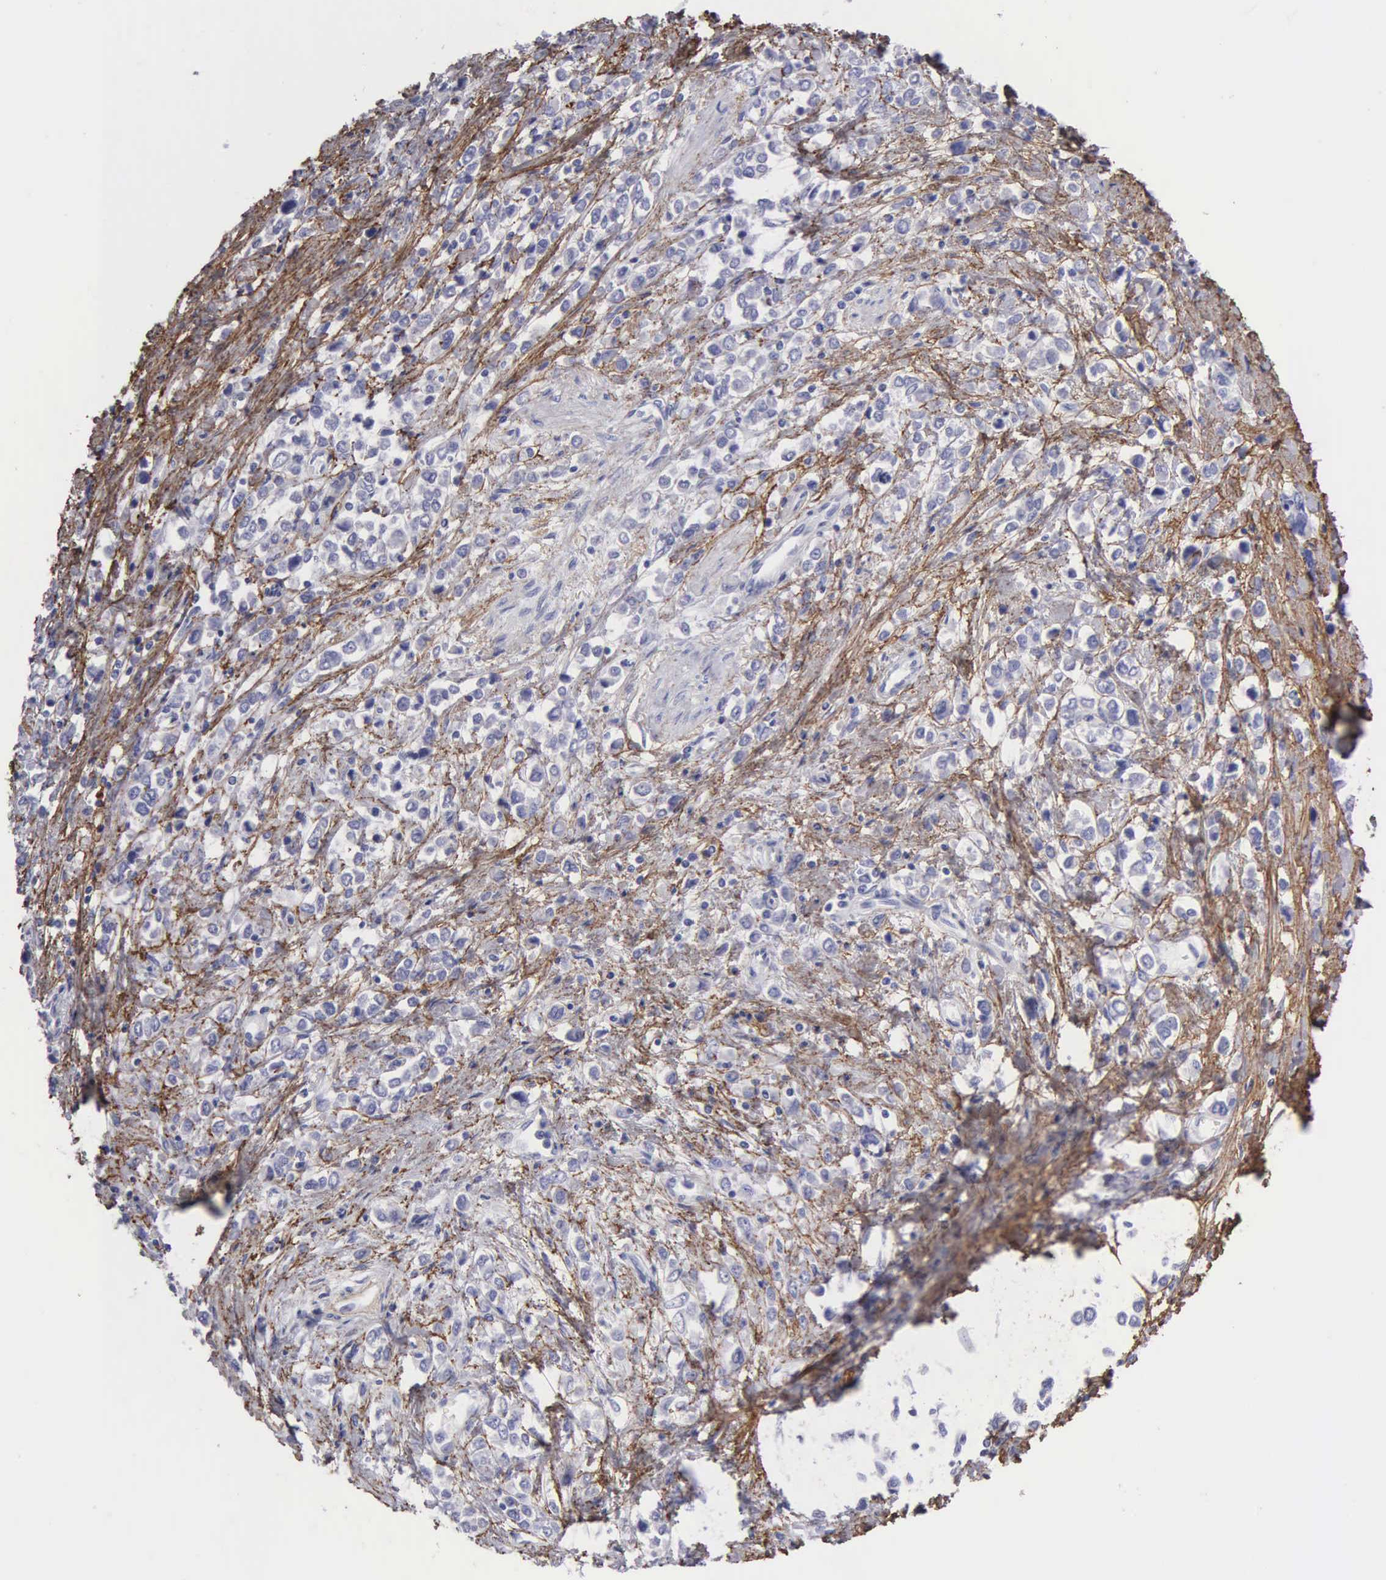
{"staining": {"intensity": "negative", "quantity": "none", "location": "none"}, "tissue": "stomach cancer", "cell_type": "Tumor cells", "image_type": "cancer", "snomed": [{"axis": "morphology", "description": "Adenocarcinoma, NOS"}, {"axis": "topography", "description": "Stomach, upper"}], "caption": "Adenocarcinoma (stomach) was stained to show a protein in brown. There is no significant expression in tumor cells.", "gene": "FBLN5", "patient": {"sex": "male", "age": 76}}